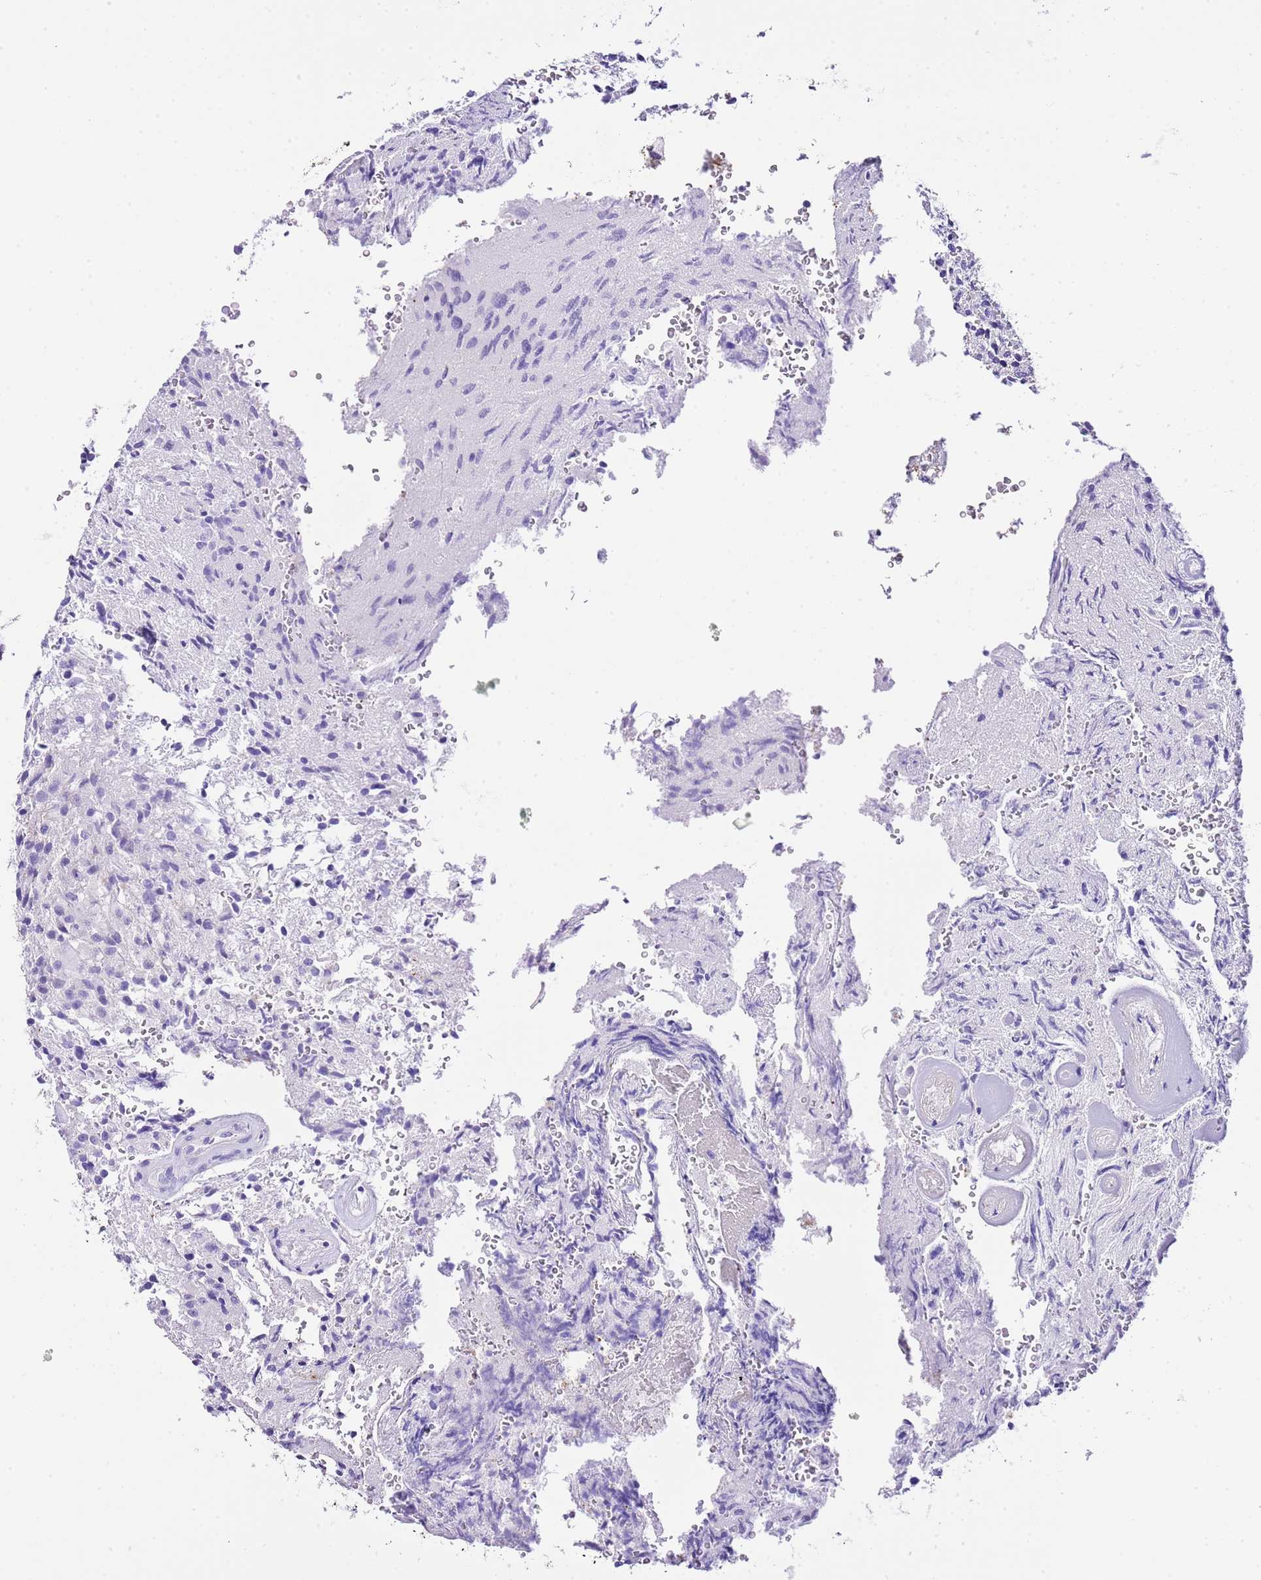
{"staining": {"intensity": "negative", "quantity": "none", "location": "none"}, "tissue": "glioma", "cell_type": "Tumor cells", "image_type": "cancer", "snomed": [{"axis": "morphology", "description": "Normal tissue, NOS"}, {"axis": "morphology", "description": "Glioma, malignant, High grade"}, {"axis": "topography", "description": "Cerebral cortex"}], "caption": "This is a photomicrograph of immunohistochemistry (IHC) staining of glioma, which shows no positivity in tumor cells. The staining was performed using DAB to visualize the protein expression in brown, while the nuclei were stained in blue with hematoxylin (Magnification: 20x).", "gene": "KCNC1", "patient": {"sex": "male", "age": 56}}